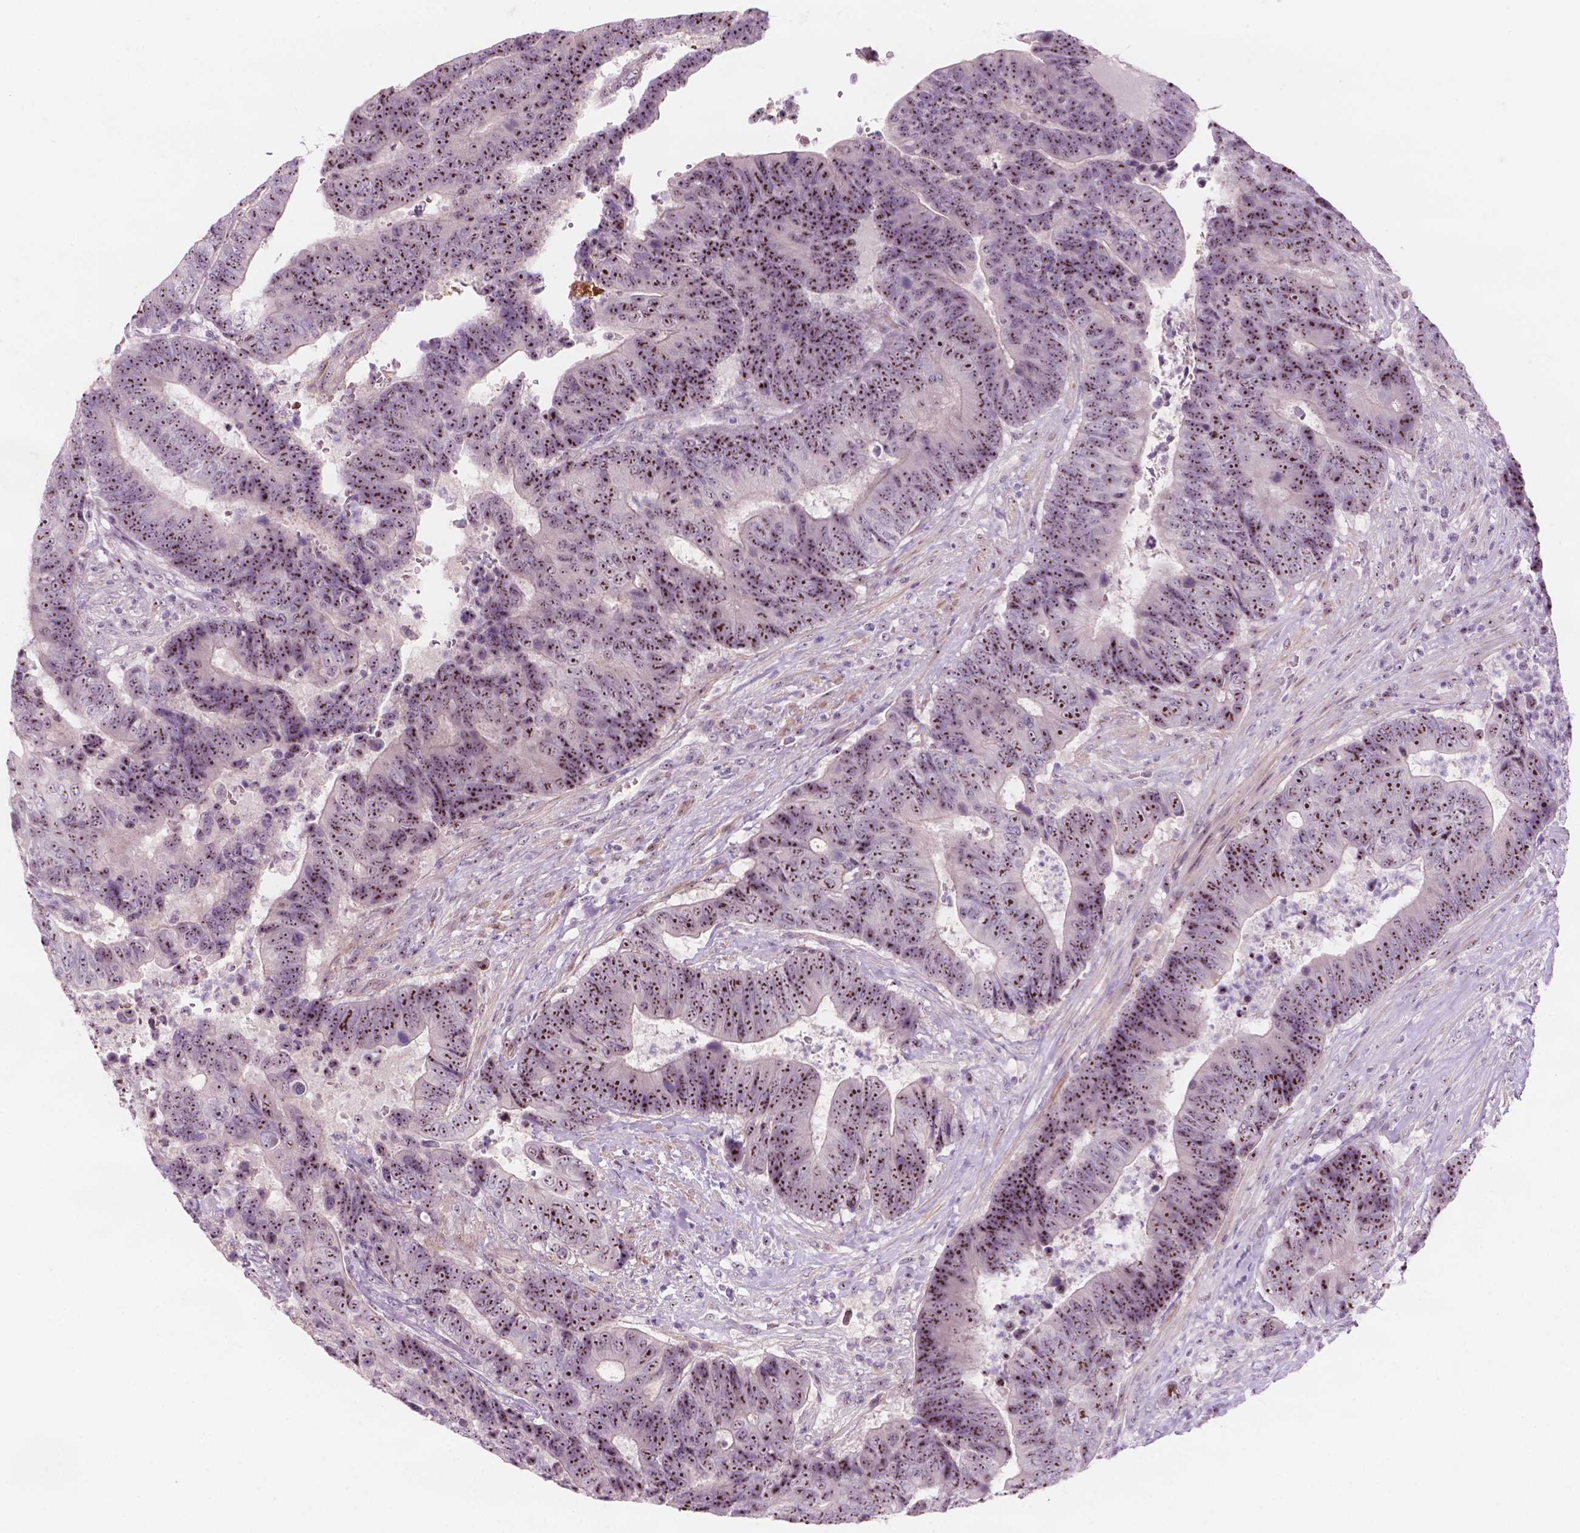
{"staining": {"intensity": "strong", "quantity": ">75%", "location": "nuclear"}, "tissue": "colorectal cancer", "cell_type": "Tumor cells", "image_type": "cancer", "snomed": [{"axis": "morphology", "description": "Adenocarcinoma, NOS"}, {"axis": "topography", "description": "Colon"}], "caption": "An image showing strong nuclear staining in approximately >75% of tumor cells in colorectal cancer, as visualized by brown immunohistochemical staining.", "gene": "ZNF853", "patient": {"sex": "female", "age": 48}}